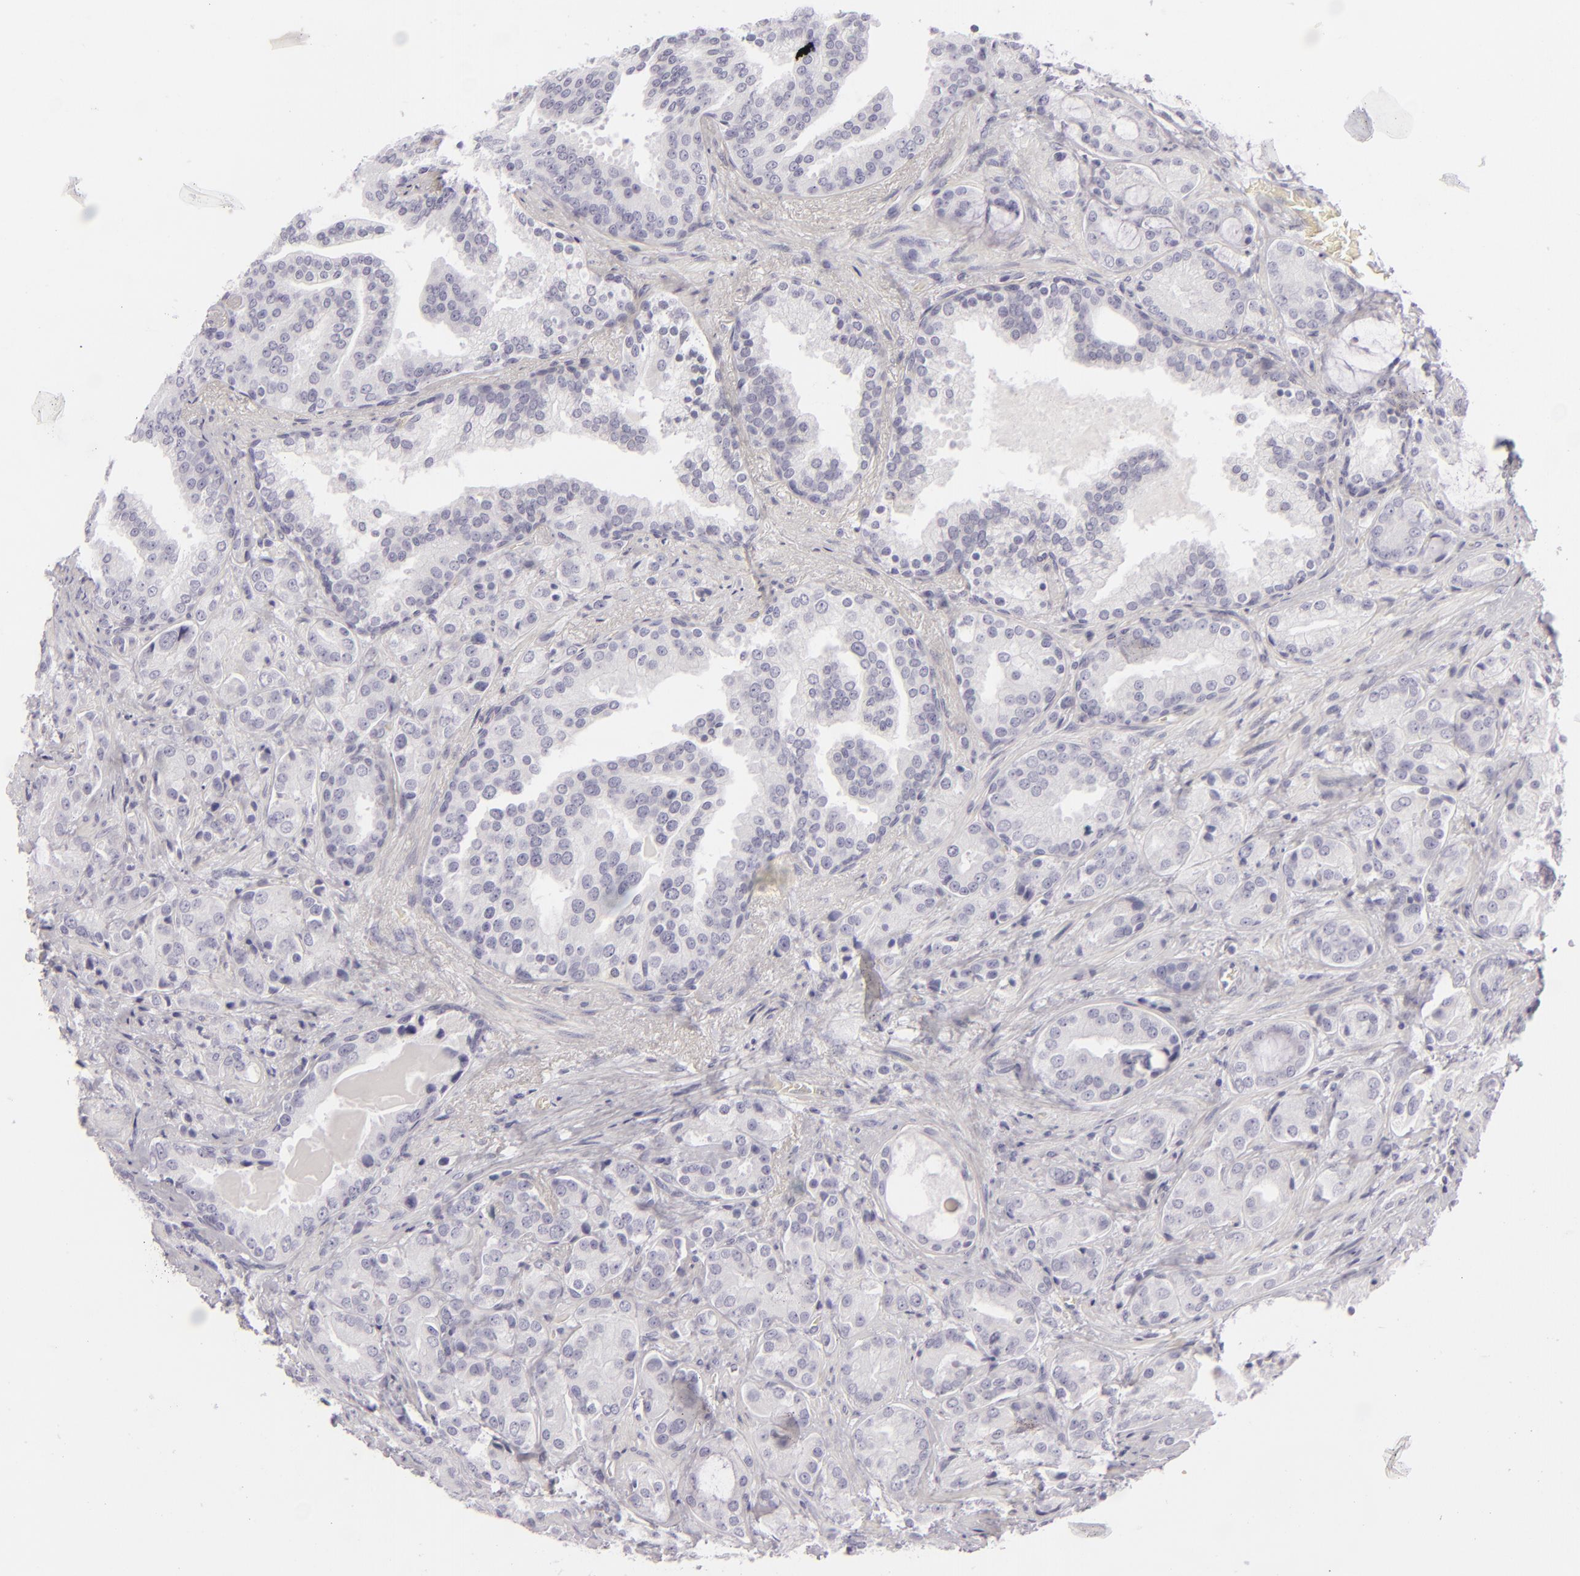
{"staining": {"intensity": "negative", "quantity": "none", "location": "none"}, "tissue": "prostate cancer", "cell_type": "Tumor cells", "image_type": "cancer", "snomed": [{"axis": "morphology", "description": "Adenocarcinoma, Medium grade"}, {"axis": "topography", "description": "Prostate"}], "caption": "This micrograph is of prostate cancer (adenocarcinoma (medium-grade)) stained with immunohistochemistry (IHC) to label a protein in brown with the nuclei are counter-stained blue. There is no staining in tumor cells.", "gene": "CDX2", "patient": {"sex": "male", "age": 70}}